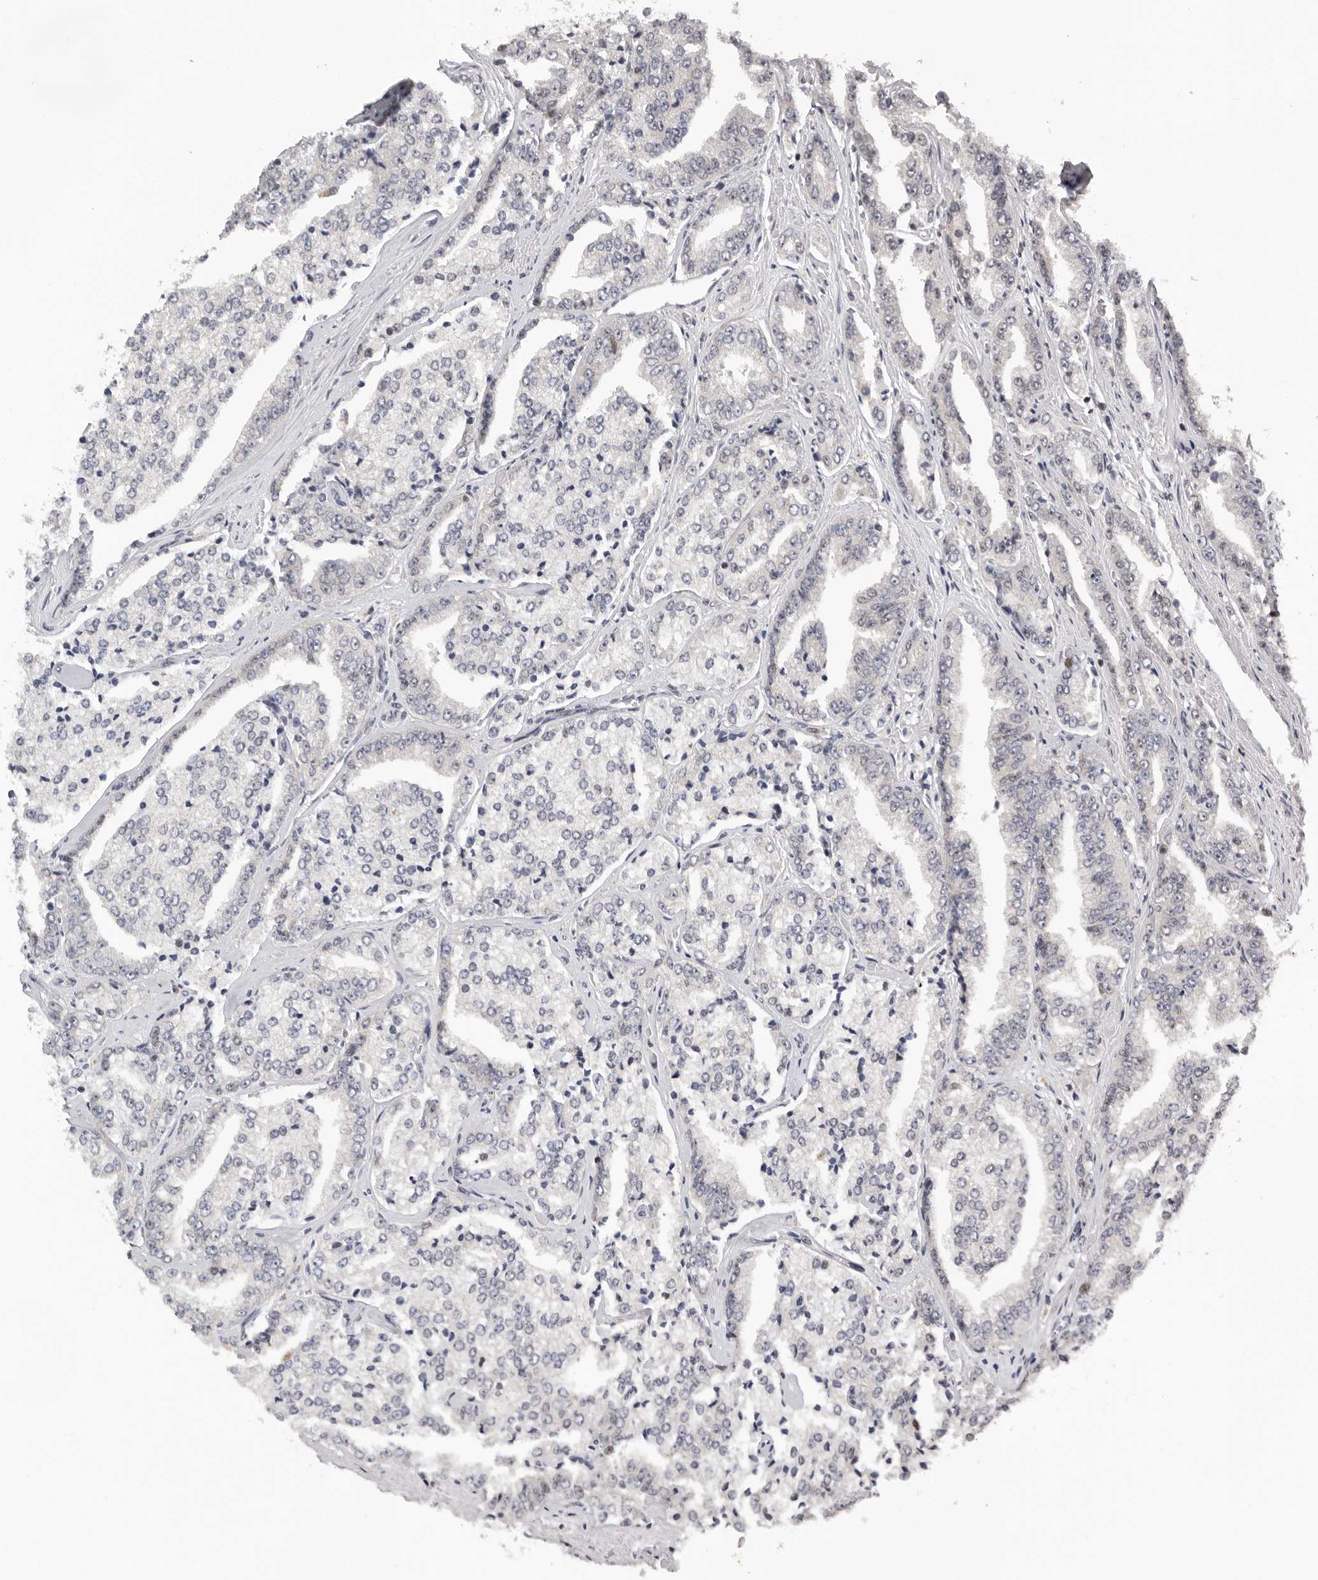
{"staining": {"intensity": "negative", "quantity": "none", "location": "none"}, "tissue": "prostate cancer", "cell_type": "Tumor cells", "image_type": "cancer", "snomed": [{"axis": "morphology", "description": "Adenocarcinoma, High grade"}, {"axis": "topography", "description": "Prostate"}], "caption": "An IHC histopathology image of prostate cancer is shown. There is no staining in tumor cells of prostate cancer.", "gene": "KIF2B", "patient": {"sex": "male", "age": 71}}